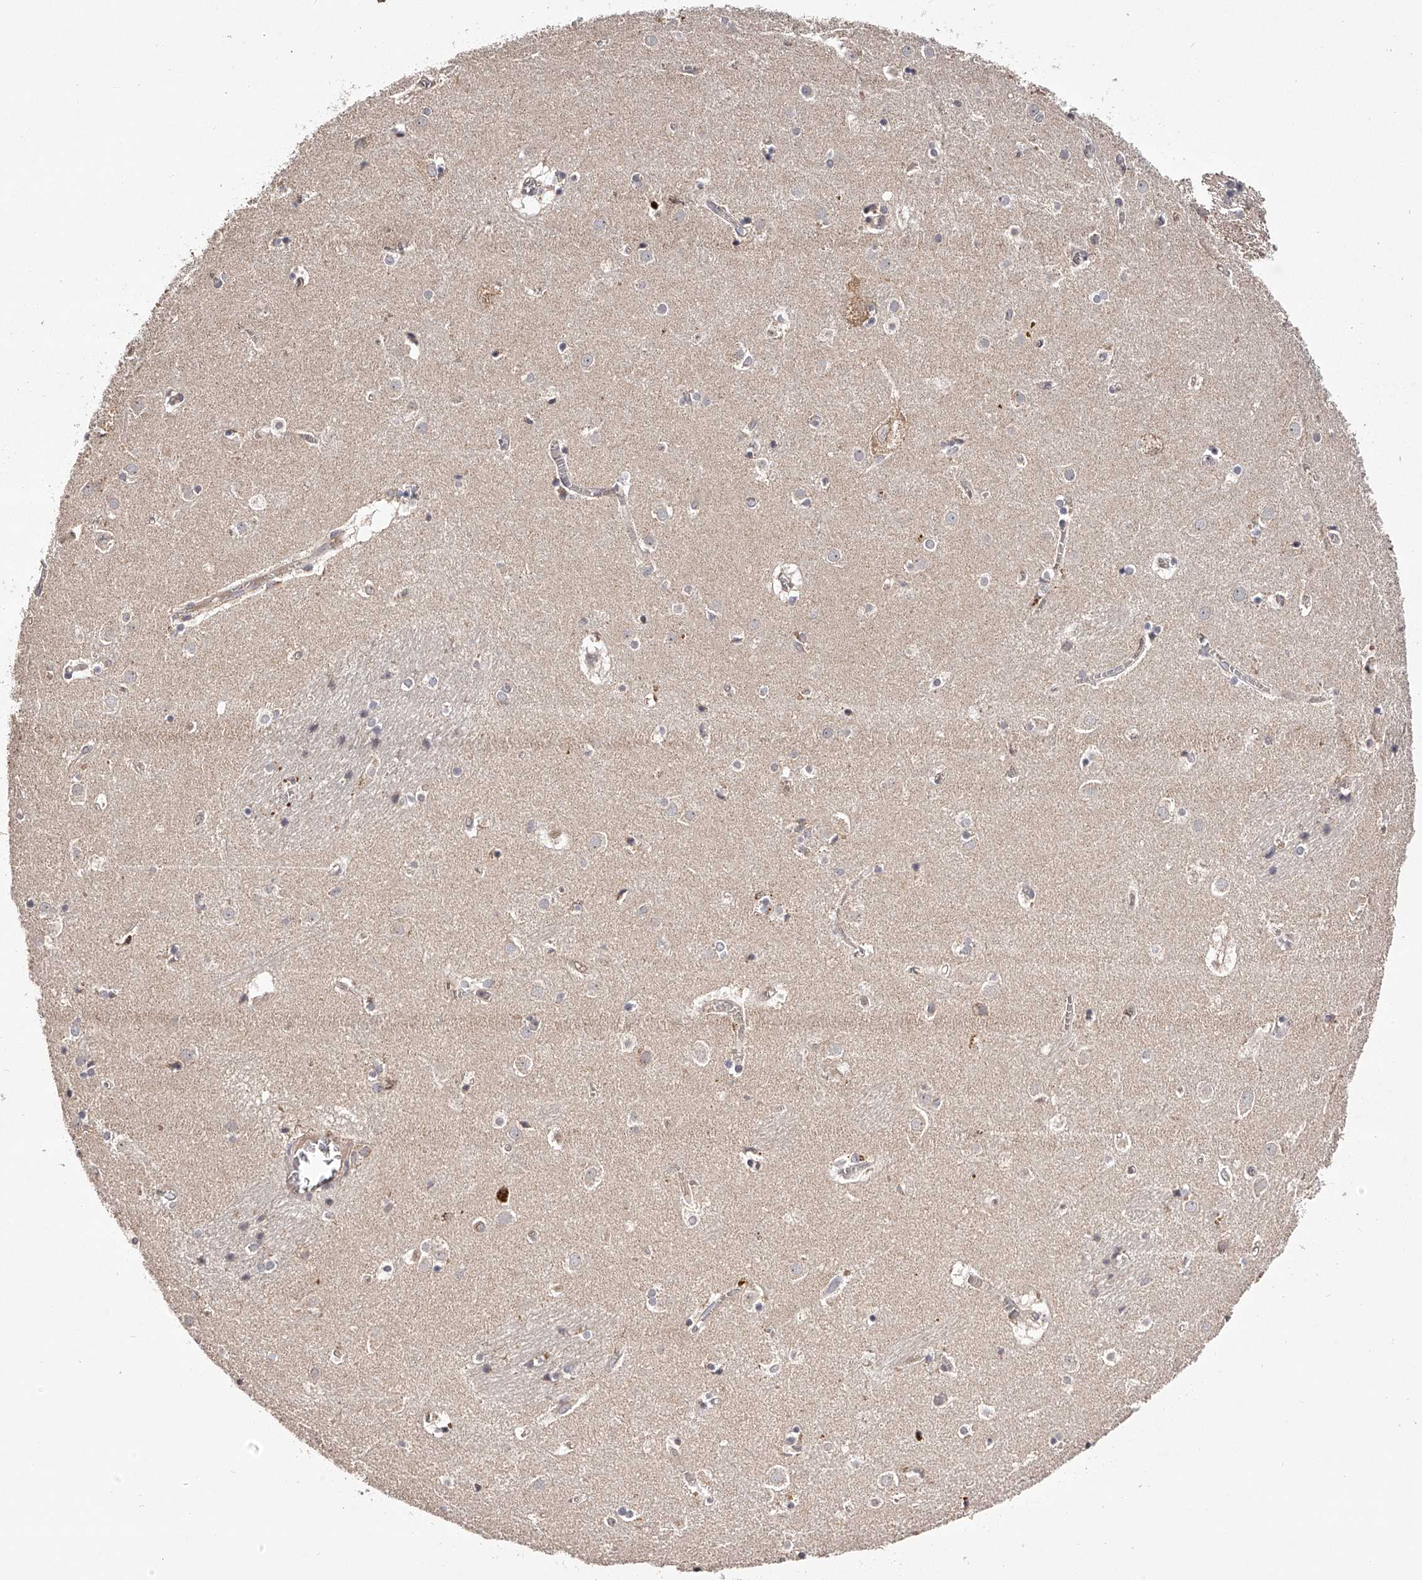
{"staining": {"intensity": "weak", "quantity": "<25%", "location": "cytoplasmic/membranous"}, "tissue": "caudate", "cell_type": "Glial cells", "image_type": "normal", "snomed": [{"axis": "morphology", "description": "Normal tissue, NOS"}, {"axis": "topography", "description": "Lateral ventricle wall"}], "caption": "A photomicrograph of caudate stained for a protein demonstrates no brown staining in glial cells.", "gene": "ODF2L", "patient": {"sex": "male", "age": 70}}